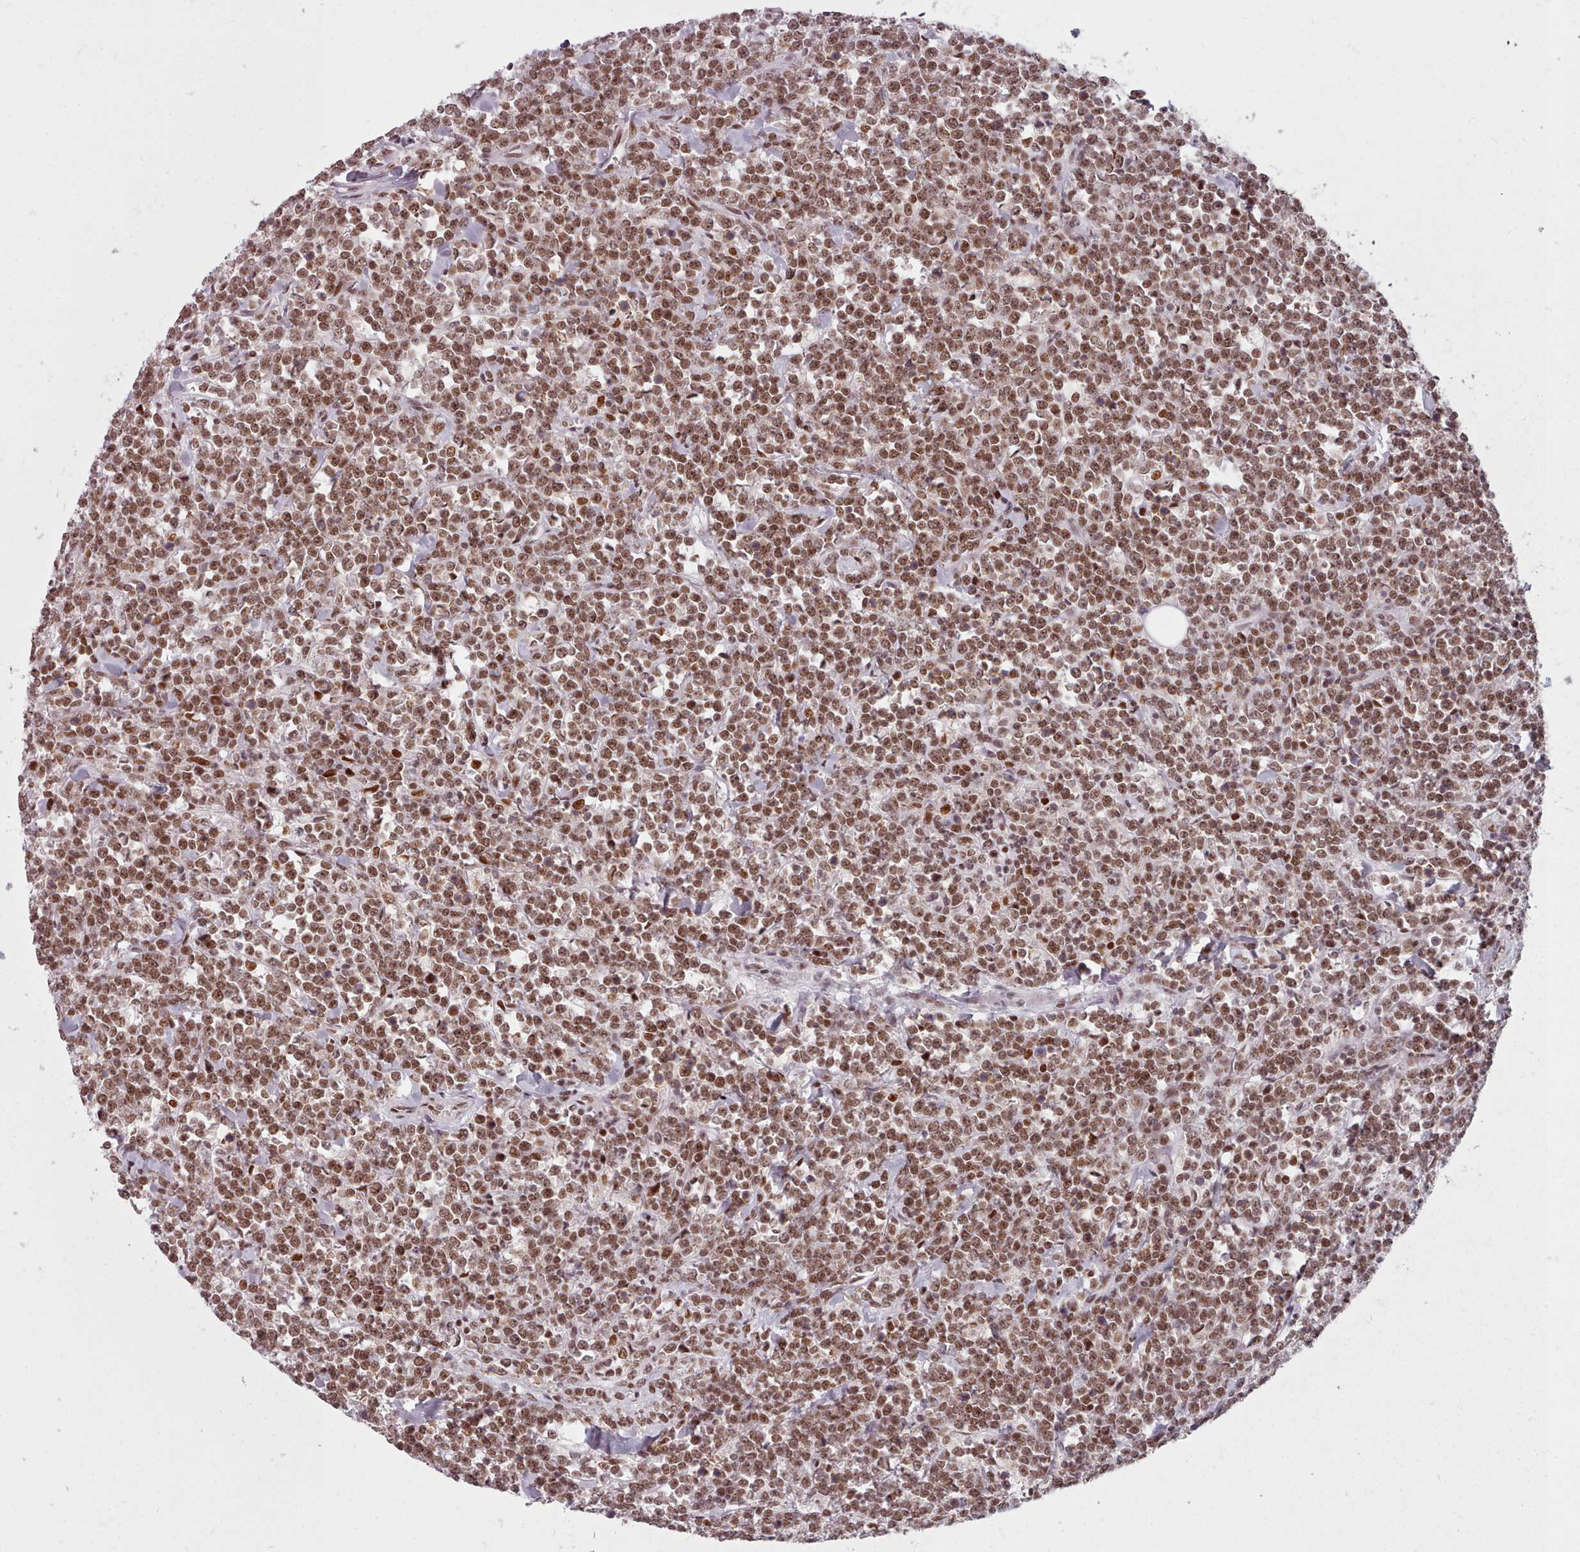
{"staining": {"intensity": "moderate", "quantity": ">75%", "location": "nuclear"}, "tissue": "lymphoma", "cell_type": "Tumor cells", "image_type": "cancer", "snomed": [{"axis": "morphology", "description": "Malignant lymphoma, non-Hodgkin's type, High grade"}, {"axis": "topography", "description": "Small intestine"}, {"axis": "topography", "description": "Colon"}], "caption": "A brown stain highlights moderate nuclear expression of a protein in lymphoma tumor cells. The staining was performed using DAB, with brown indicating positive protein expression. Nuclei are stained blue with hematoxylin.", "gene": "SRSF9", "patient": {"sex": "male", "age": 8}}